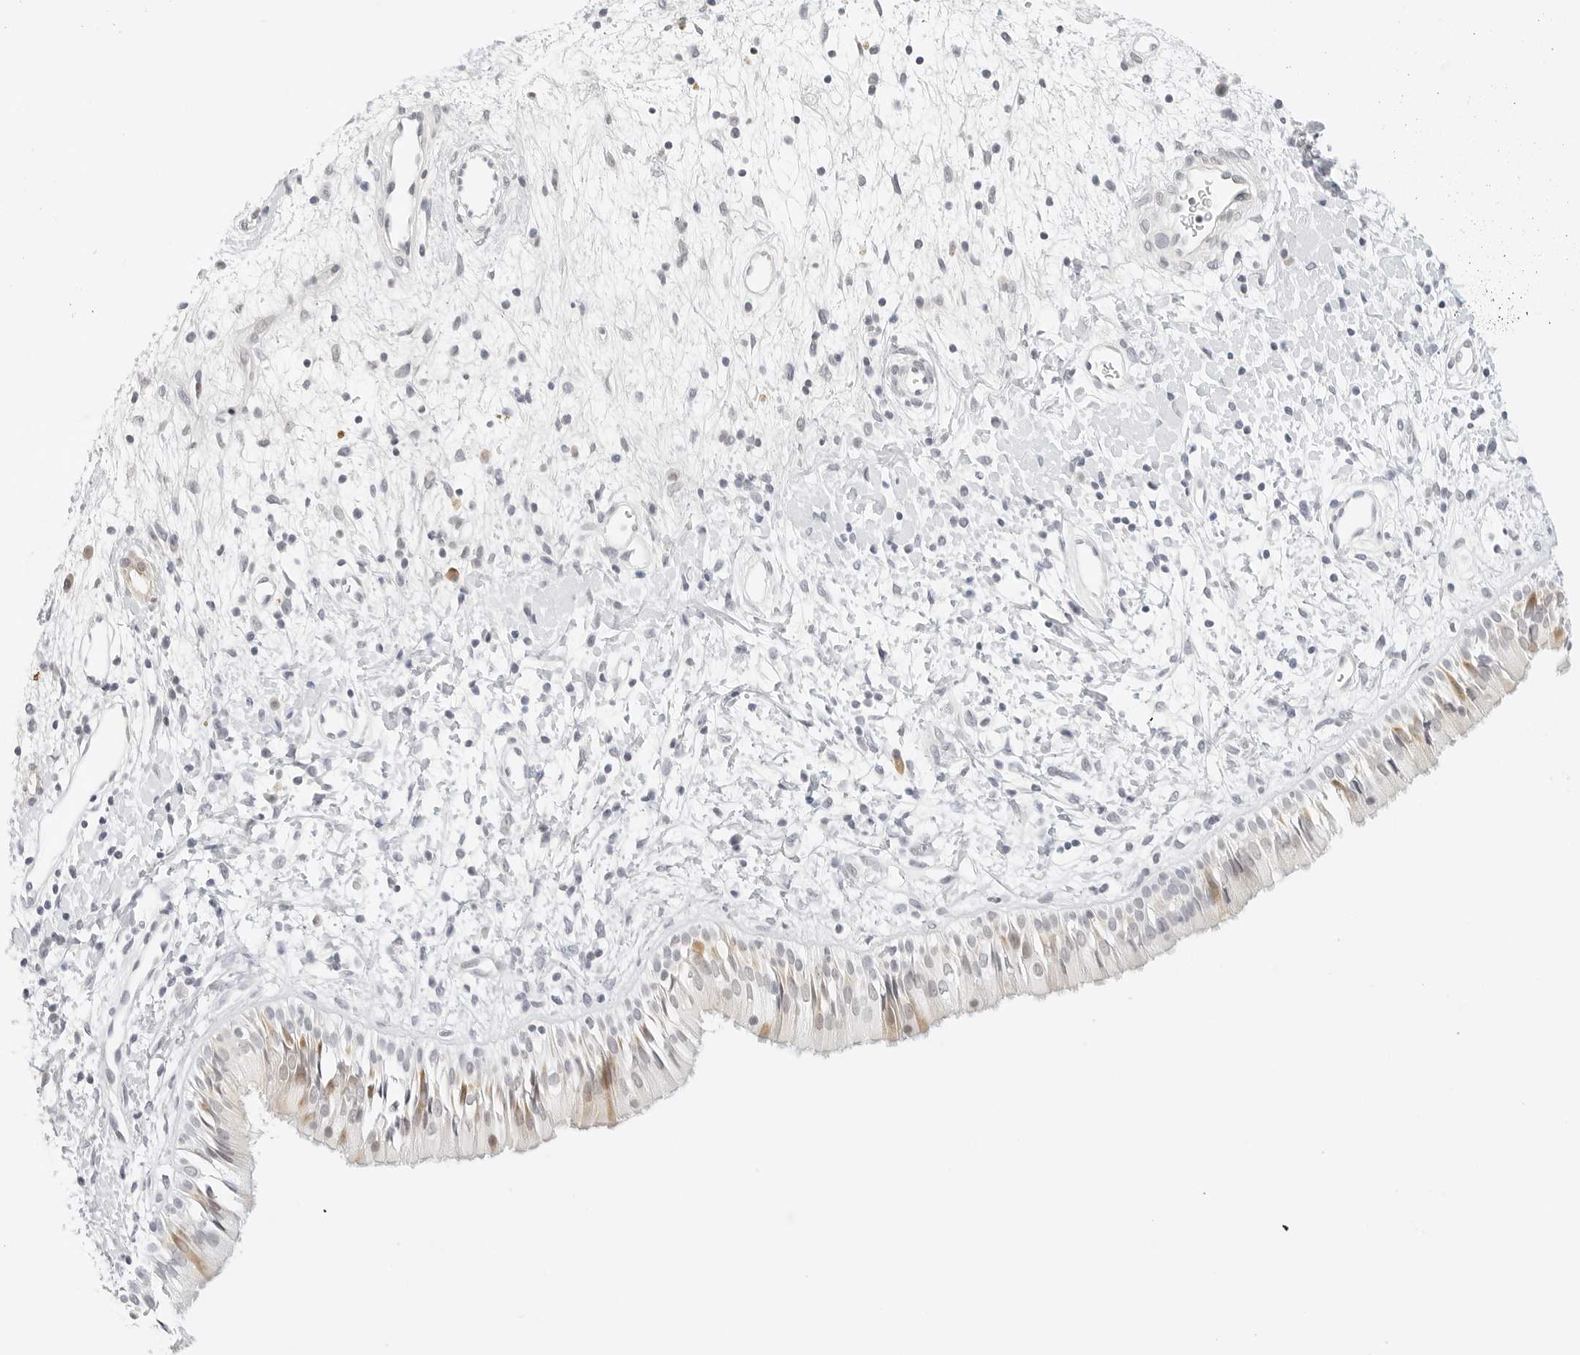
{"staining": {"intensity": "moderate", "quantity": "<25%", "location": "cytoplasmic/membranous"}, "tissue": "nasopharynx", "cell_type": "Respiratory epithelial cells", "image_type": "normal", "snomed": [{"axis": "morphology", "description": "Normal tissue, NOS"}, {"axis": "topography", "description": "Nasopharynx"}], "caption": "About <25% of respiratory epithelial cells in normal nasopharynx reveal moderate cytoplasmic/membranous protein positivity as visualized by brown immunohistochemical staining.", "gene": "XKR4", "patient": {"sex": "male", "age": 22}}